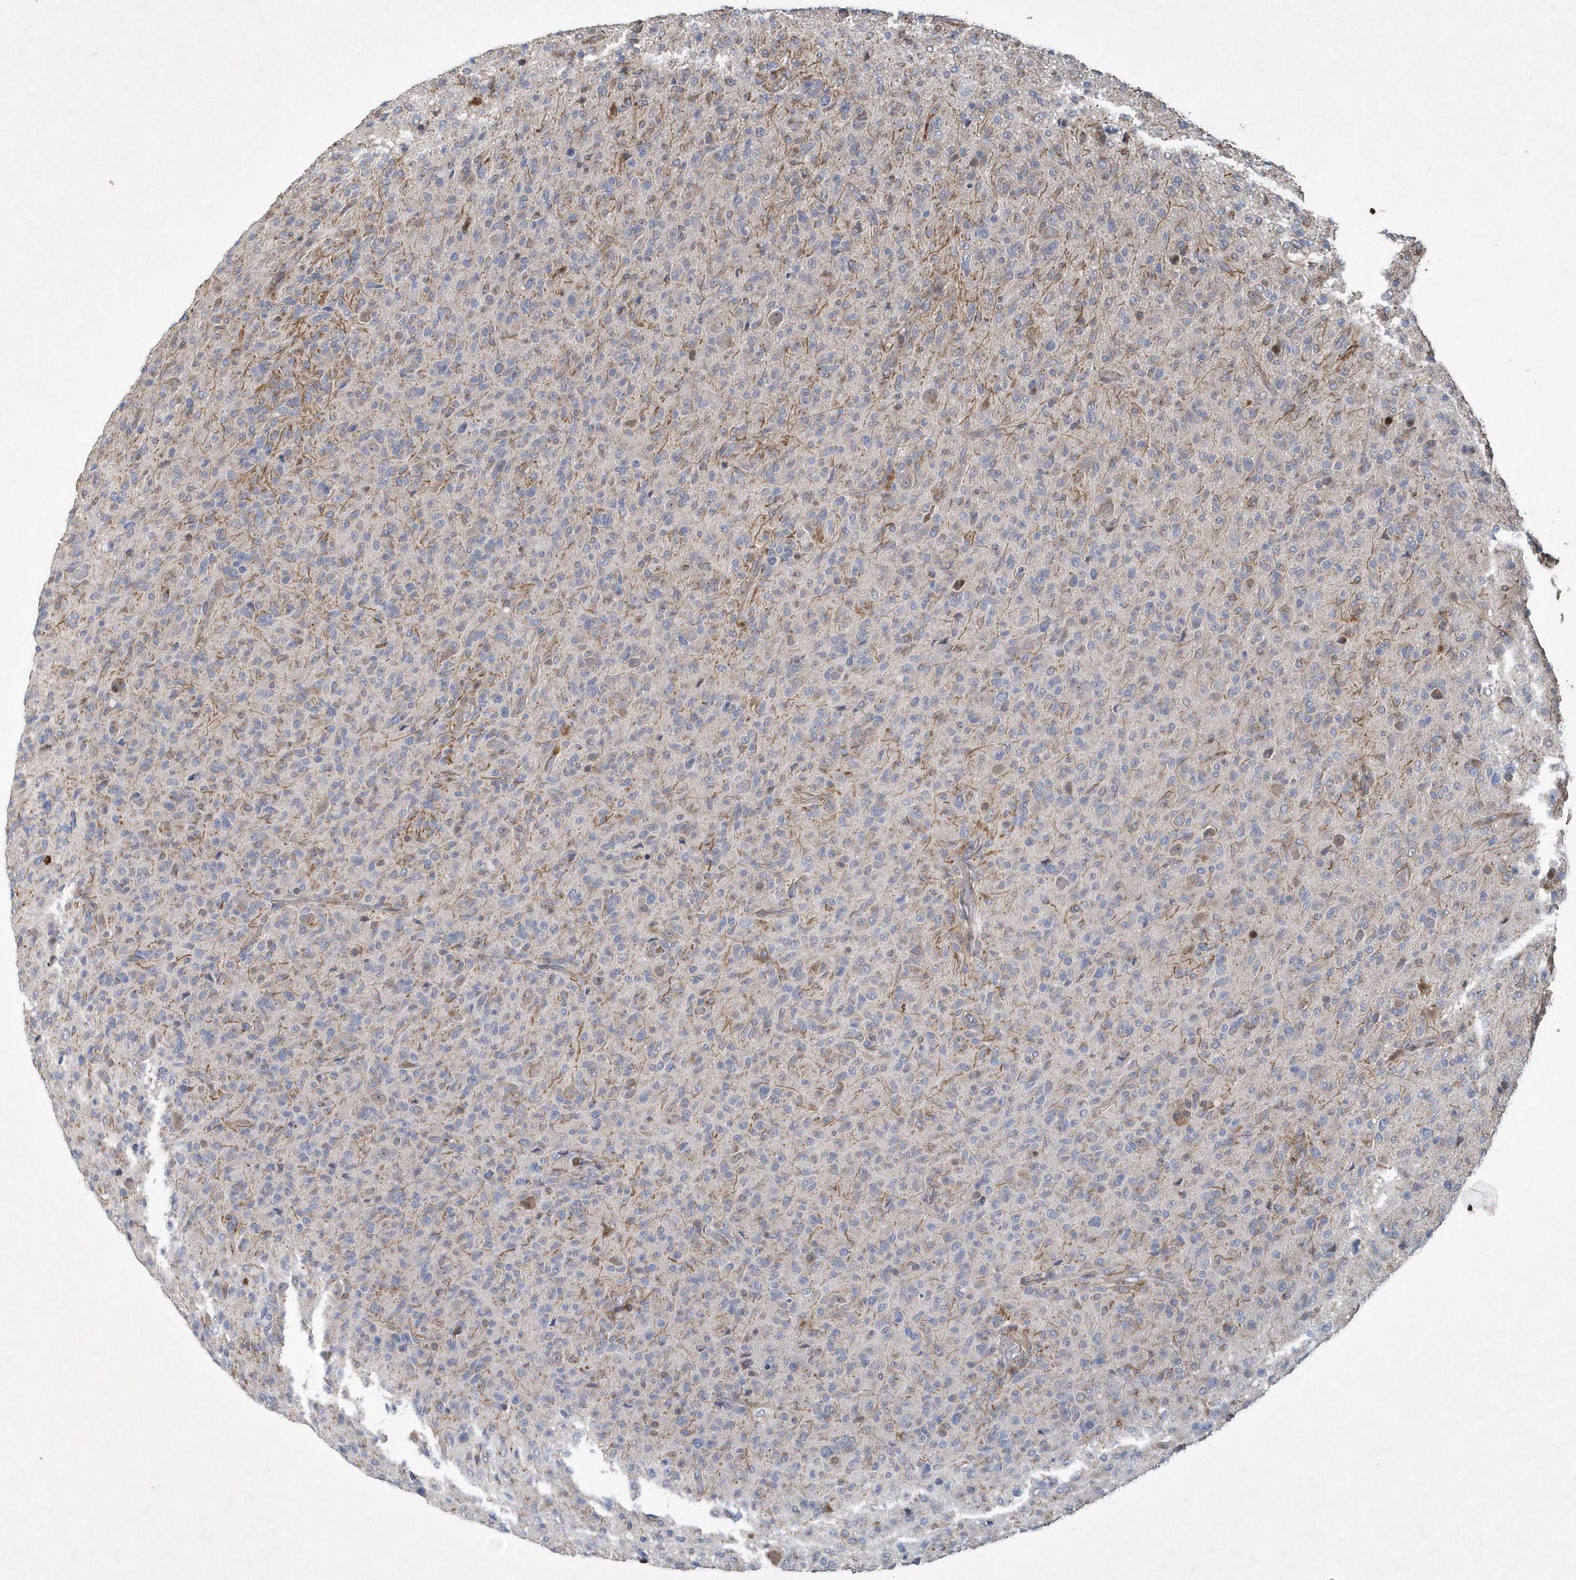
{"staining": {"intensity": "negative", "quantity": "none", "location": "none"}, "tissue": "glioma", "cell_type": "Tumor cells", "image_type": "cancer", "snomed": [{"axis": "morphology", "description": "Glioma, malignant, High grade"}, {"axis": "topography", "description": "Brain"}], "caption": "Immunohistochemistry (IHC) of malignant glioma (high-grade) exhibits no expression in tumor cells.", "gene": "N4BP2", "patient": {"sex": "female", "age": 57}}